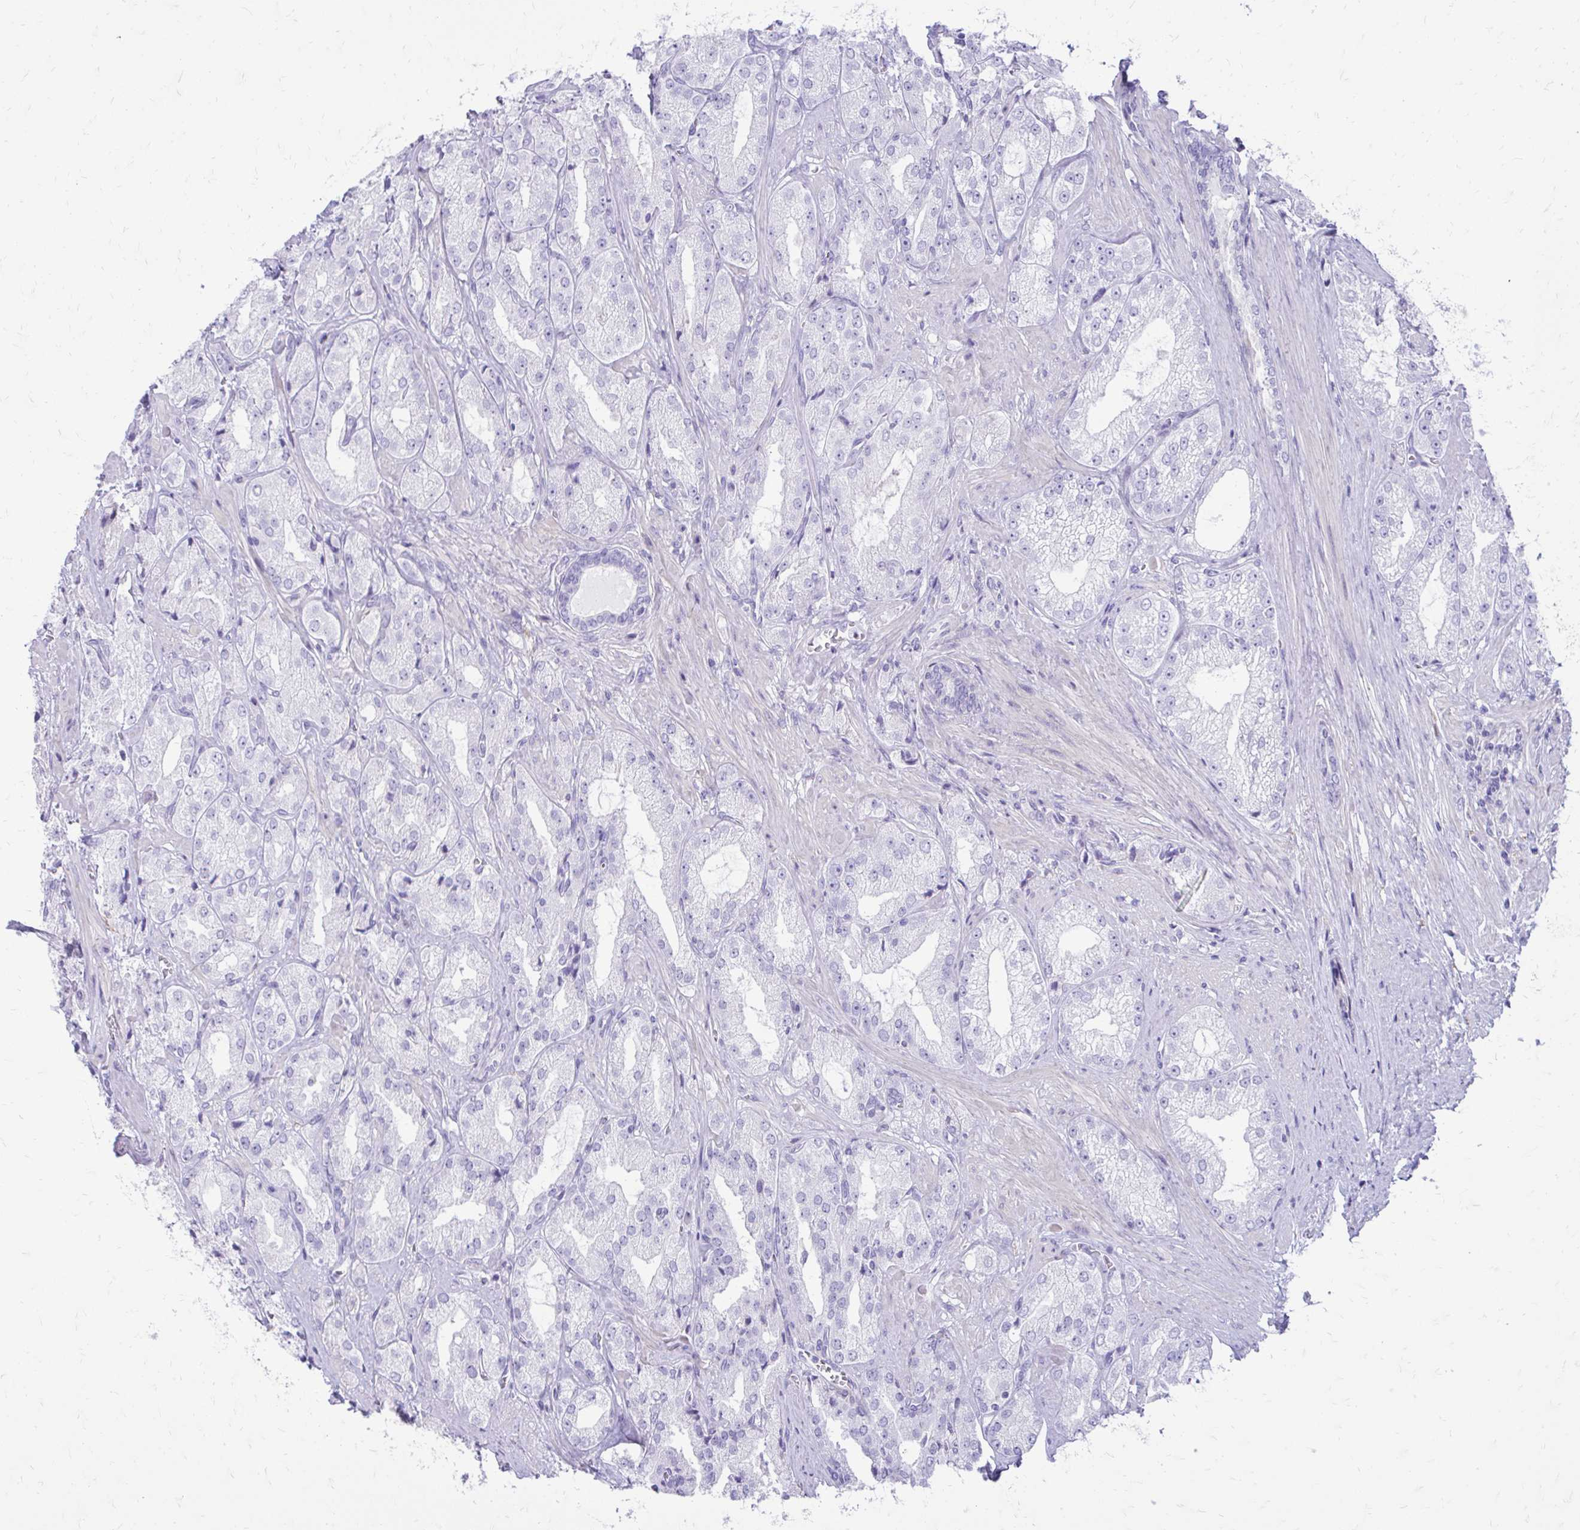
{"staining": {"intensity": "negative", "quantity": "none", "location": "none"}, "tissue": "prostate cancer", "cell_type": "Tumor cells", "image_type": "cancer", "snomed": [{"axis": "morphology", "description": "Adenocarcinoma, High grade"}, {"axis": "topography", "description": "Prostate"}], "caption": "Tumor cells are negative for brown protein staining in prostate cancer.", "gene": "SIGLEC11", "patient": {"sex": "male", "age": 68}}